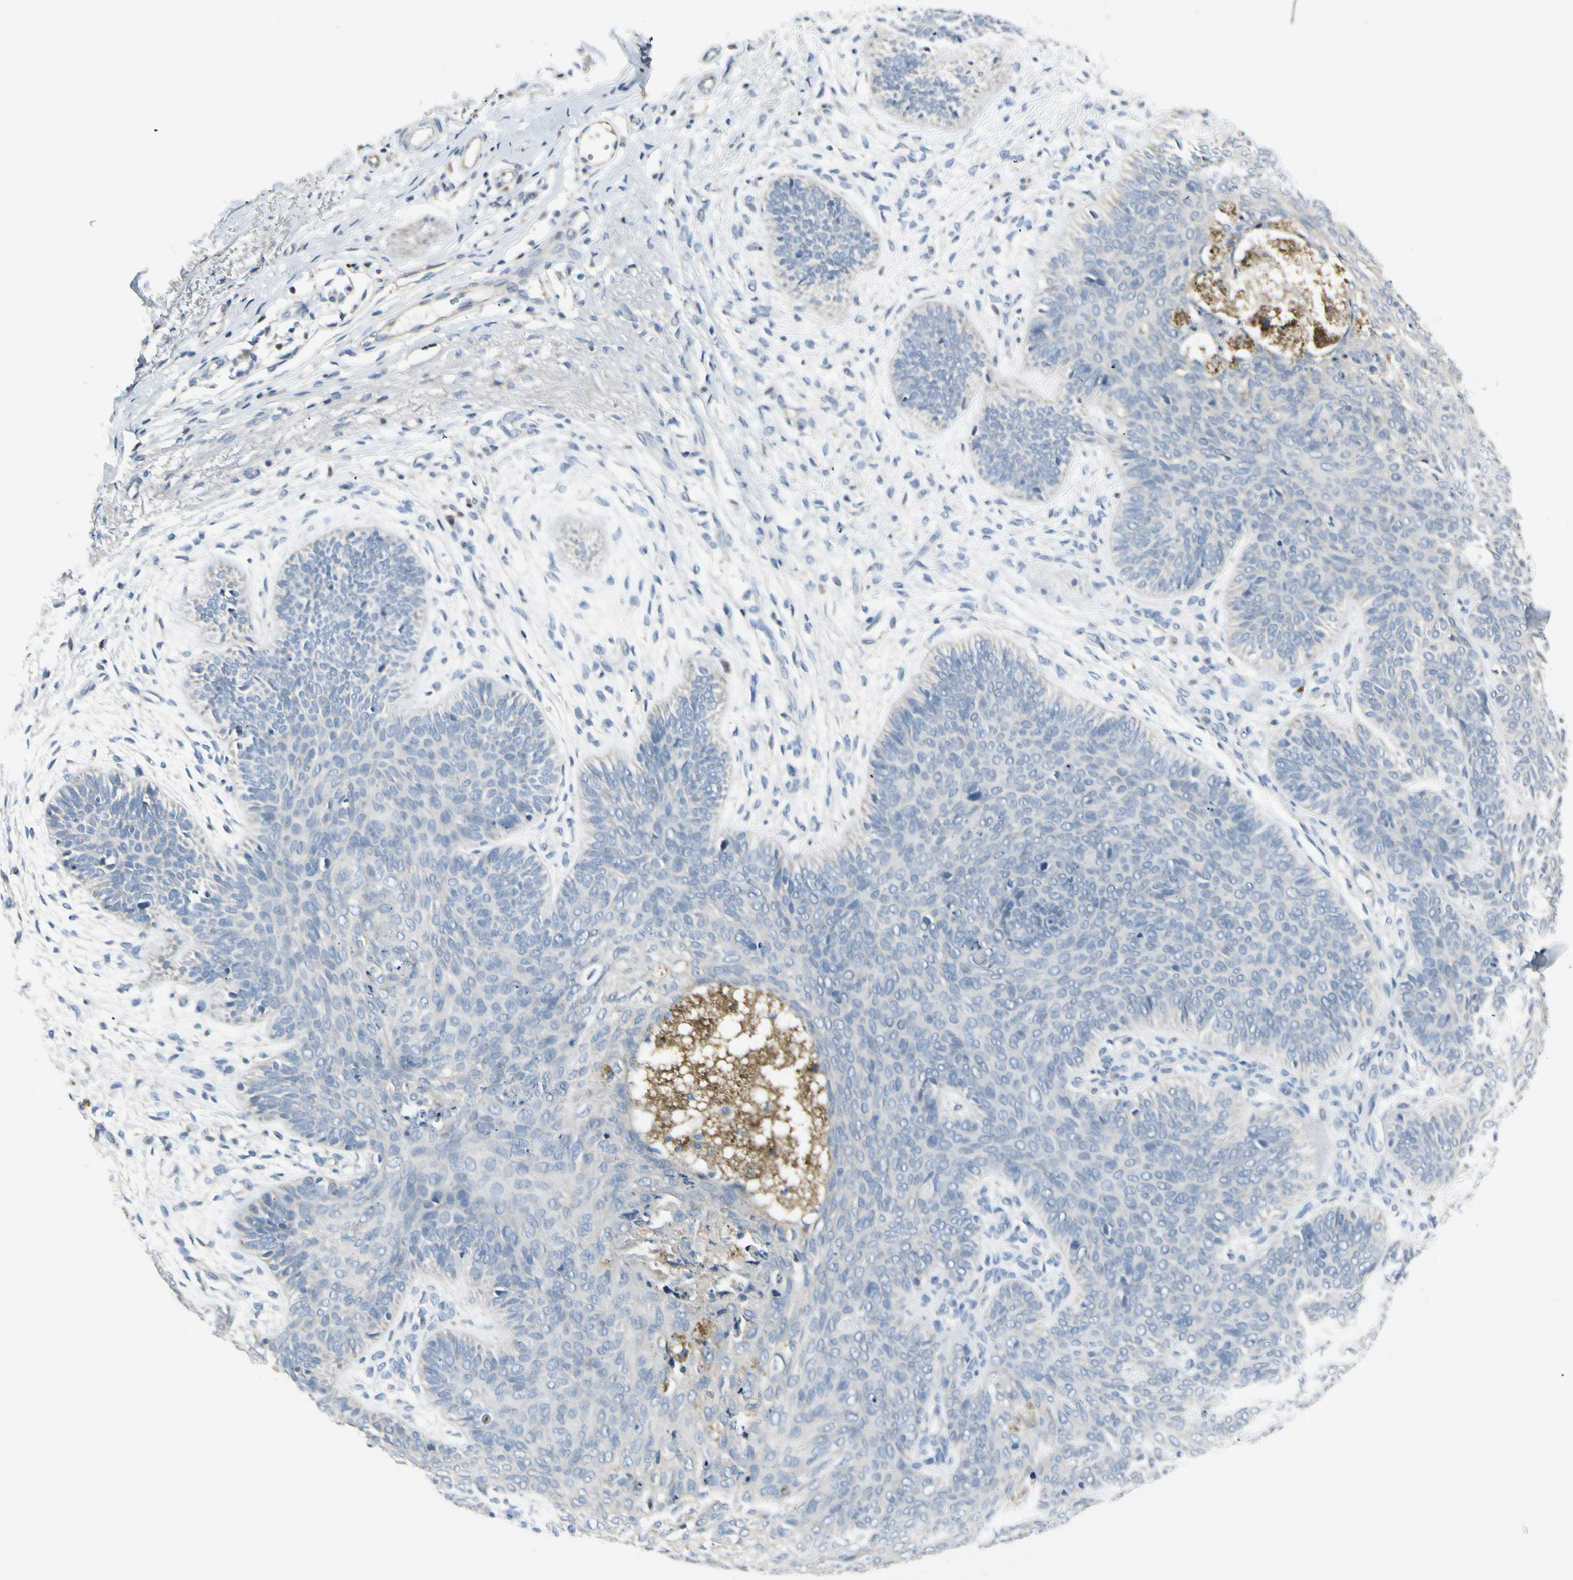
{"staining": {"intensity": "negative", "quantity": "none", "location": "none"}, "tissue": "skin cancer", "cell_type": "Tumor cells", "image_type": "cancer", "snomed": [{"axis": "morphology", "description": "Normal tissue, NOS"}, {"axis": "morphology", "description": "Basal cell carcinoma"}, {"axis": "topography", "description": "Skin"}], "caption": "A micrograph of skin basal cell carcinoma stained for a protein shows no brown staining in tumor cells.", "gene": "CYP2E1", "patient": {"sex": "male", "age": 52}}